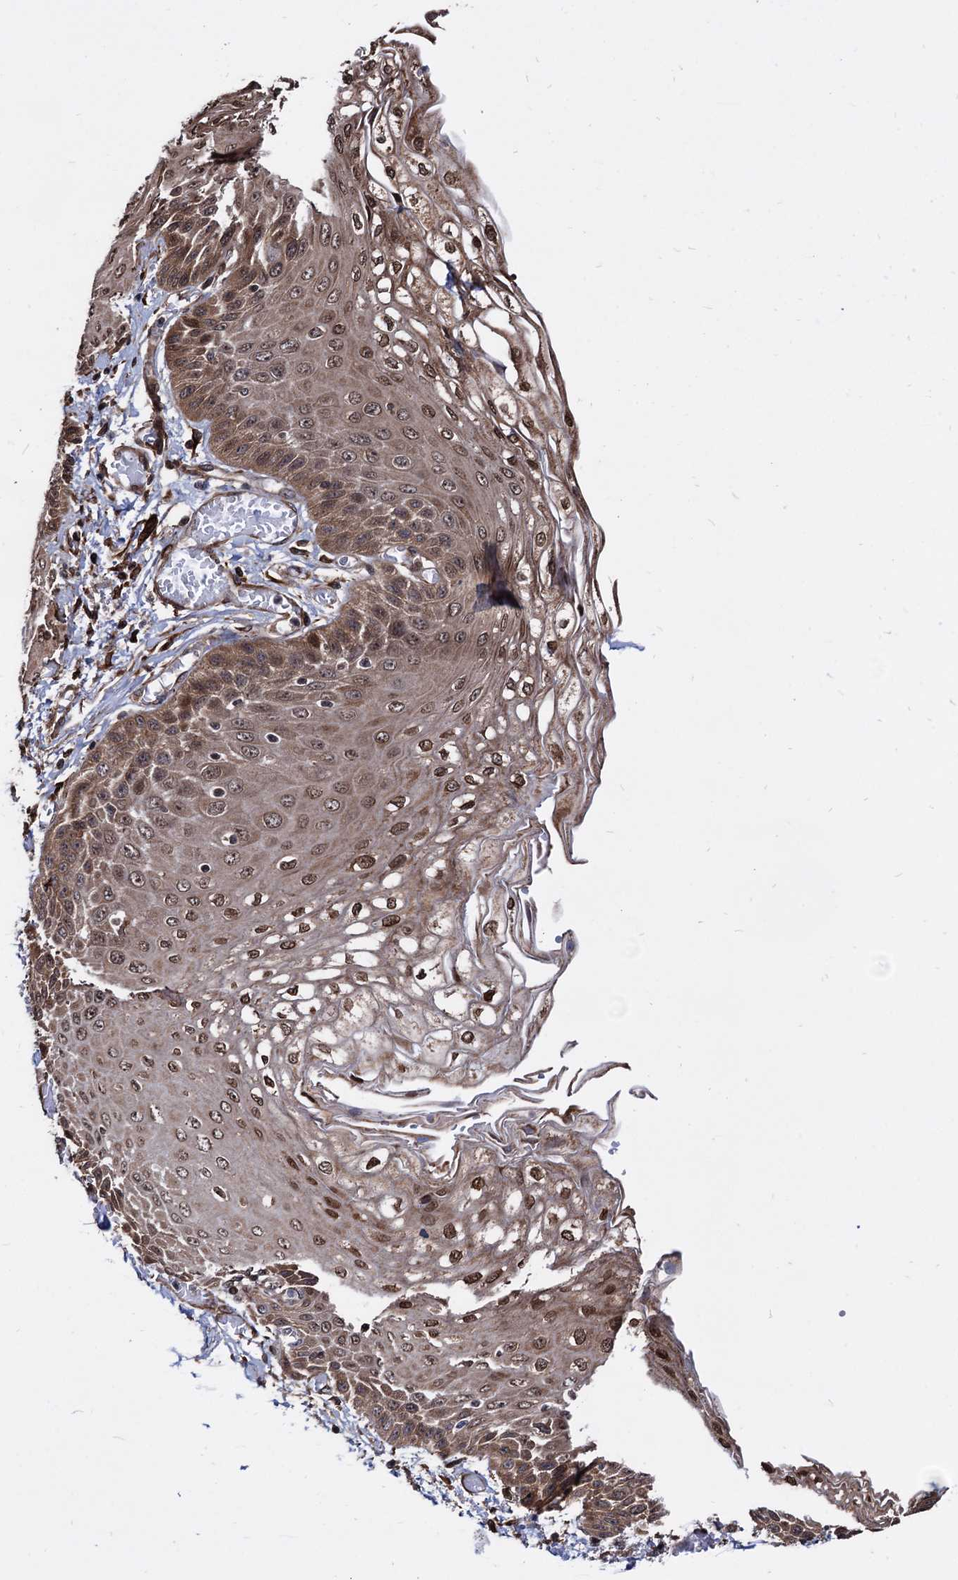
{"staining": {"intensity": "moderate", "quantity": ">75%", "location": "cytoplasmic/membranous,nuclear"}, "tissue": "esophagus", "cell_type": "Squamous epithelial cells", "image_type": "normal", "snomed": [{"axis": "morphology", "description": "Normal tissue, NOS"}, {"axis": "topography", "description": "Esophagus"}], "caption": "The immunohistochemical stain highlights moderate cytoplasmic/membranous,nuclear positivity in squamous epithelial cells of normal esophagus. (Brightfield microscopy of DAB IHC at high magnification).", "gene": "ANKRD12", "patient": {"sex": "male", "age": 81}}